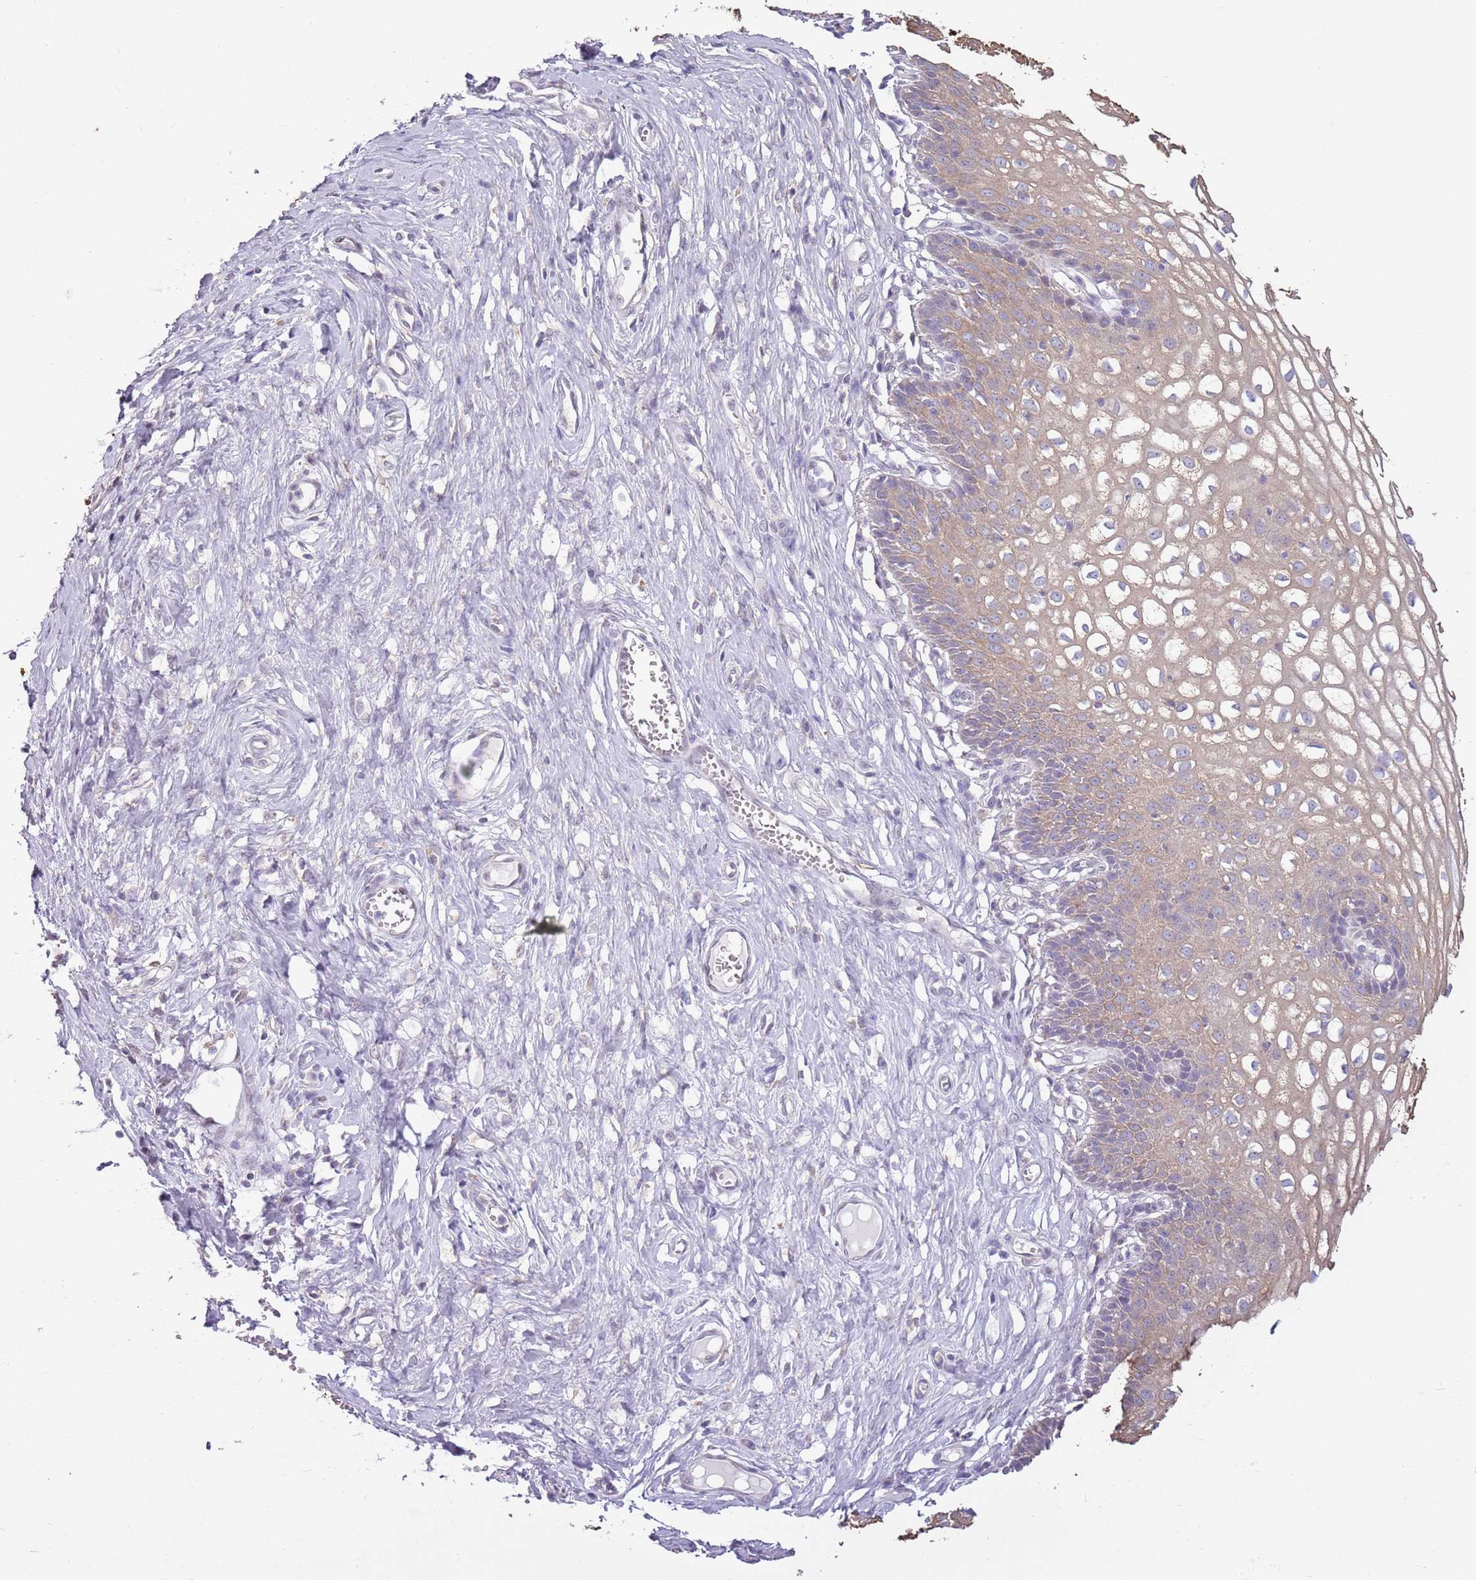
{"staining": {"intensity": "negative", "quantity": "none", "location": "none"}, "tissue": "cervix", "cell_type": "Glandular cells", "image_type": "normal", "snomed": [{"axis": "morphology", "description": "Normal tissue, NOS"}, {"axis": "morphology", "description": "Adenocarcinoma, NOS"}, {"axis": "topography", "description": "Cervix"}], "caption": "Glandular cells show no significant protein staining in benign cervix.", "gene": "CAPN9", "patient": {"sex": "female", "age": 29}}